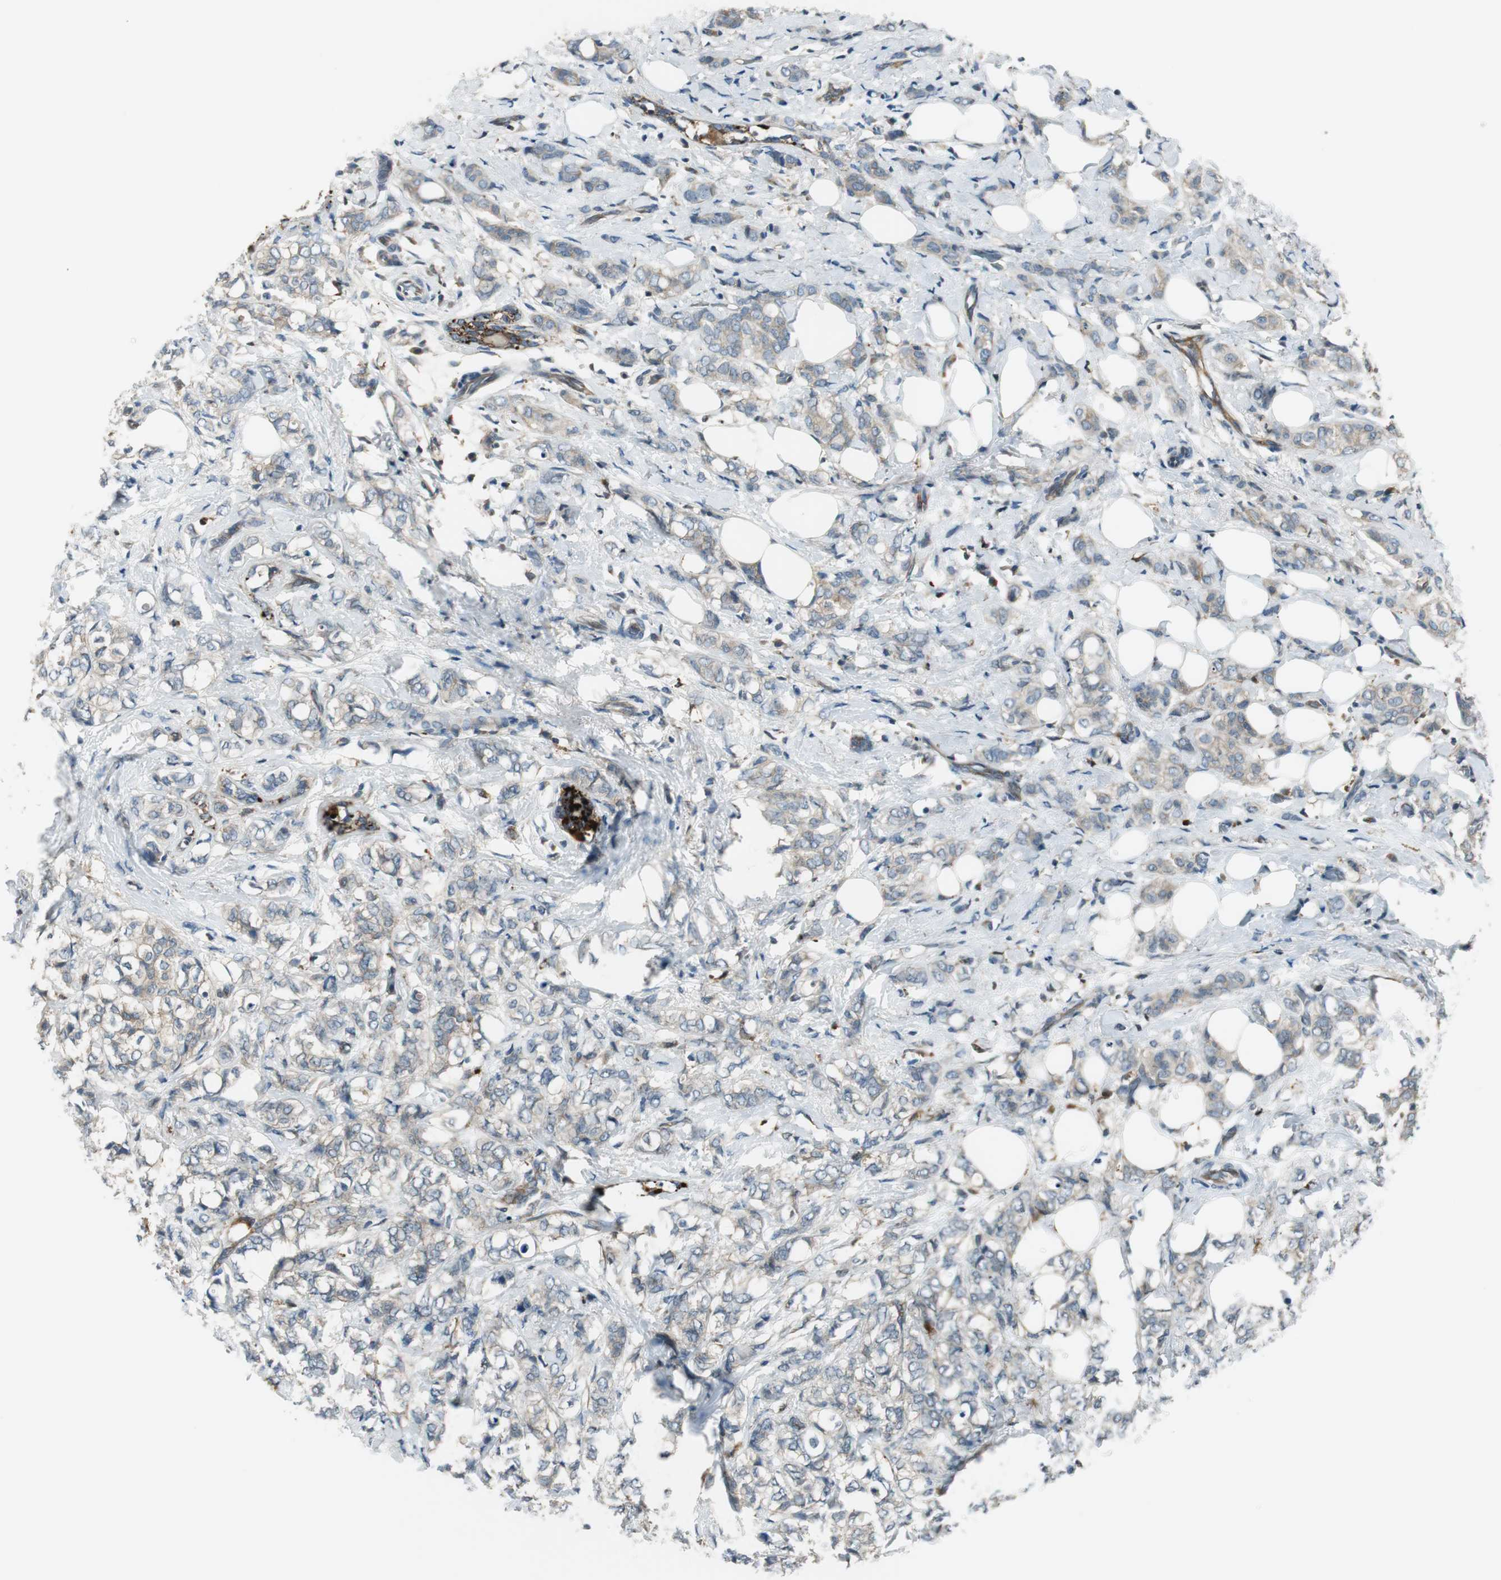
{"staining": {"intensity": "weak", "quantity": "25%-75%", "location": "cytoplasmic/membranous"}, "tissue": "breast cancer", "cell_type": "Tumor cells", "image_type": "cancer", "snomed": [{"axis": "morphology", "description": "Lobular carcinoma"}, {"axis": "topography", "description": "Breast"}], "caption": "Human breast cancer stained for a protein (brown) exhibits weak cytoplasmic/membranous positive positivity in about 25%-75% of tumor cells.", "gene": "NCK1", "patient": {"sex": "female", "age": 60}}